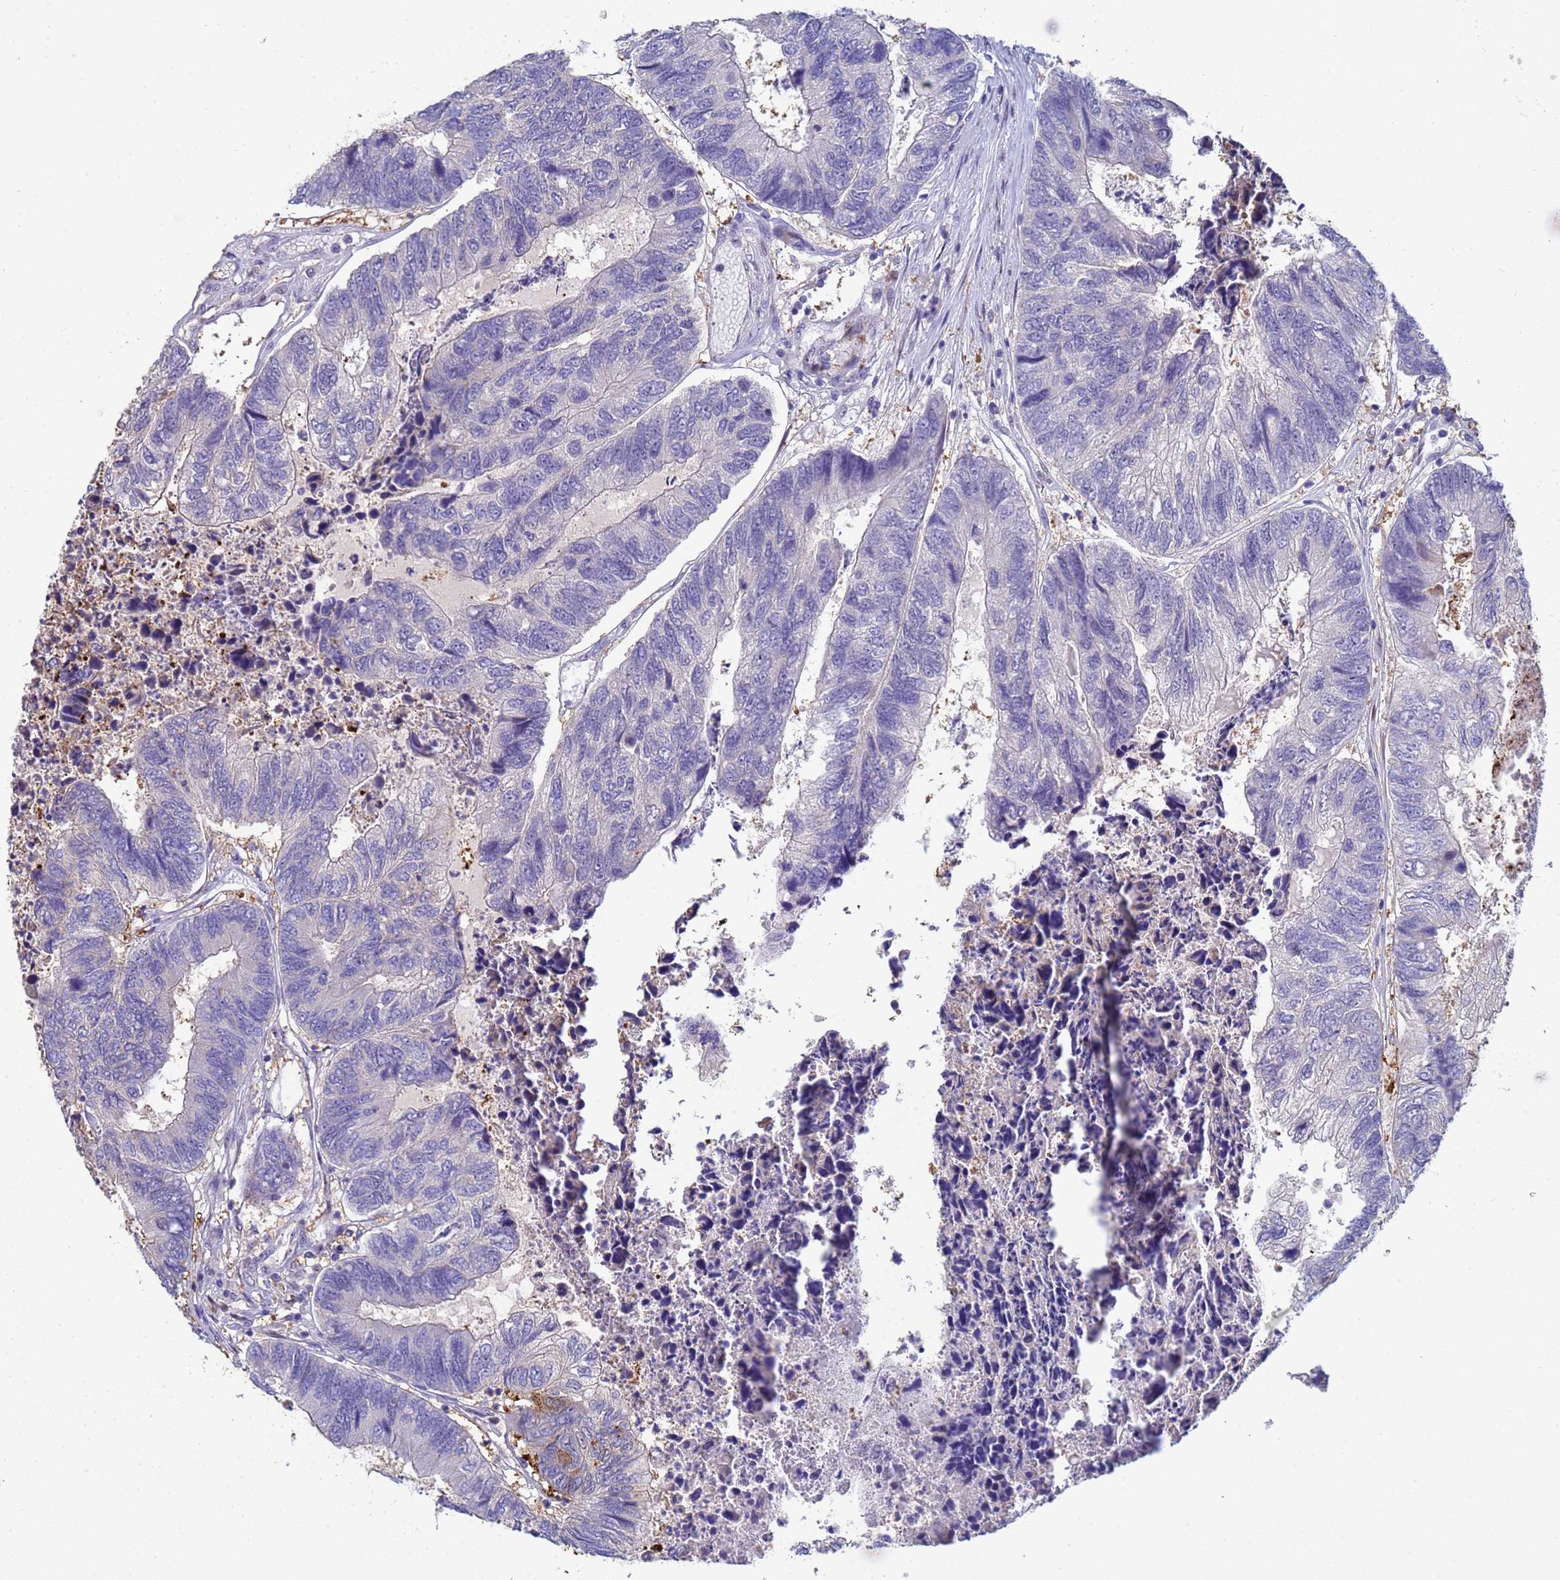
{"staining": {"intensity": "strong", "quantity": "<25%", "location": "cytoplasmic/membranous"}, "tissue": "colorectal cancer", "cell_type": "Tumor cells", "image_type": "cancer", "snomed": [{"axis": "morphology", "description": "Adenocarcinoma, NOS"}, {"axis": "topography", "description": "Colon"}], "caption": "Immunohistochemical staining of adenocarcinoma (colorectal) demonstrates medium levels of strong cytoplasmic/membranous staining in about <25% of tumor cells. (DAB (3,3'-diaminobenzidine) IHC, brown staining for protein, blue staining for nuclei).", "gene": "PPP6R1", "patient": {"sex": "female", "age": 67}}